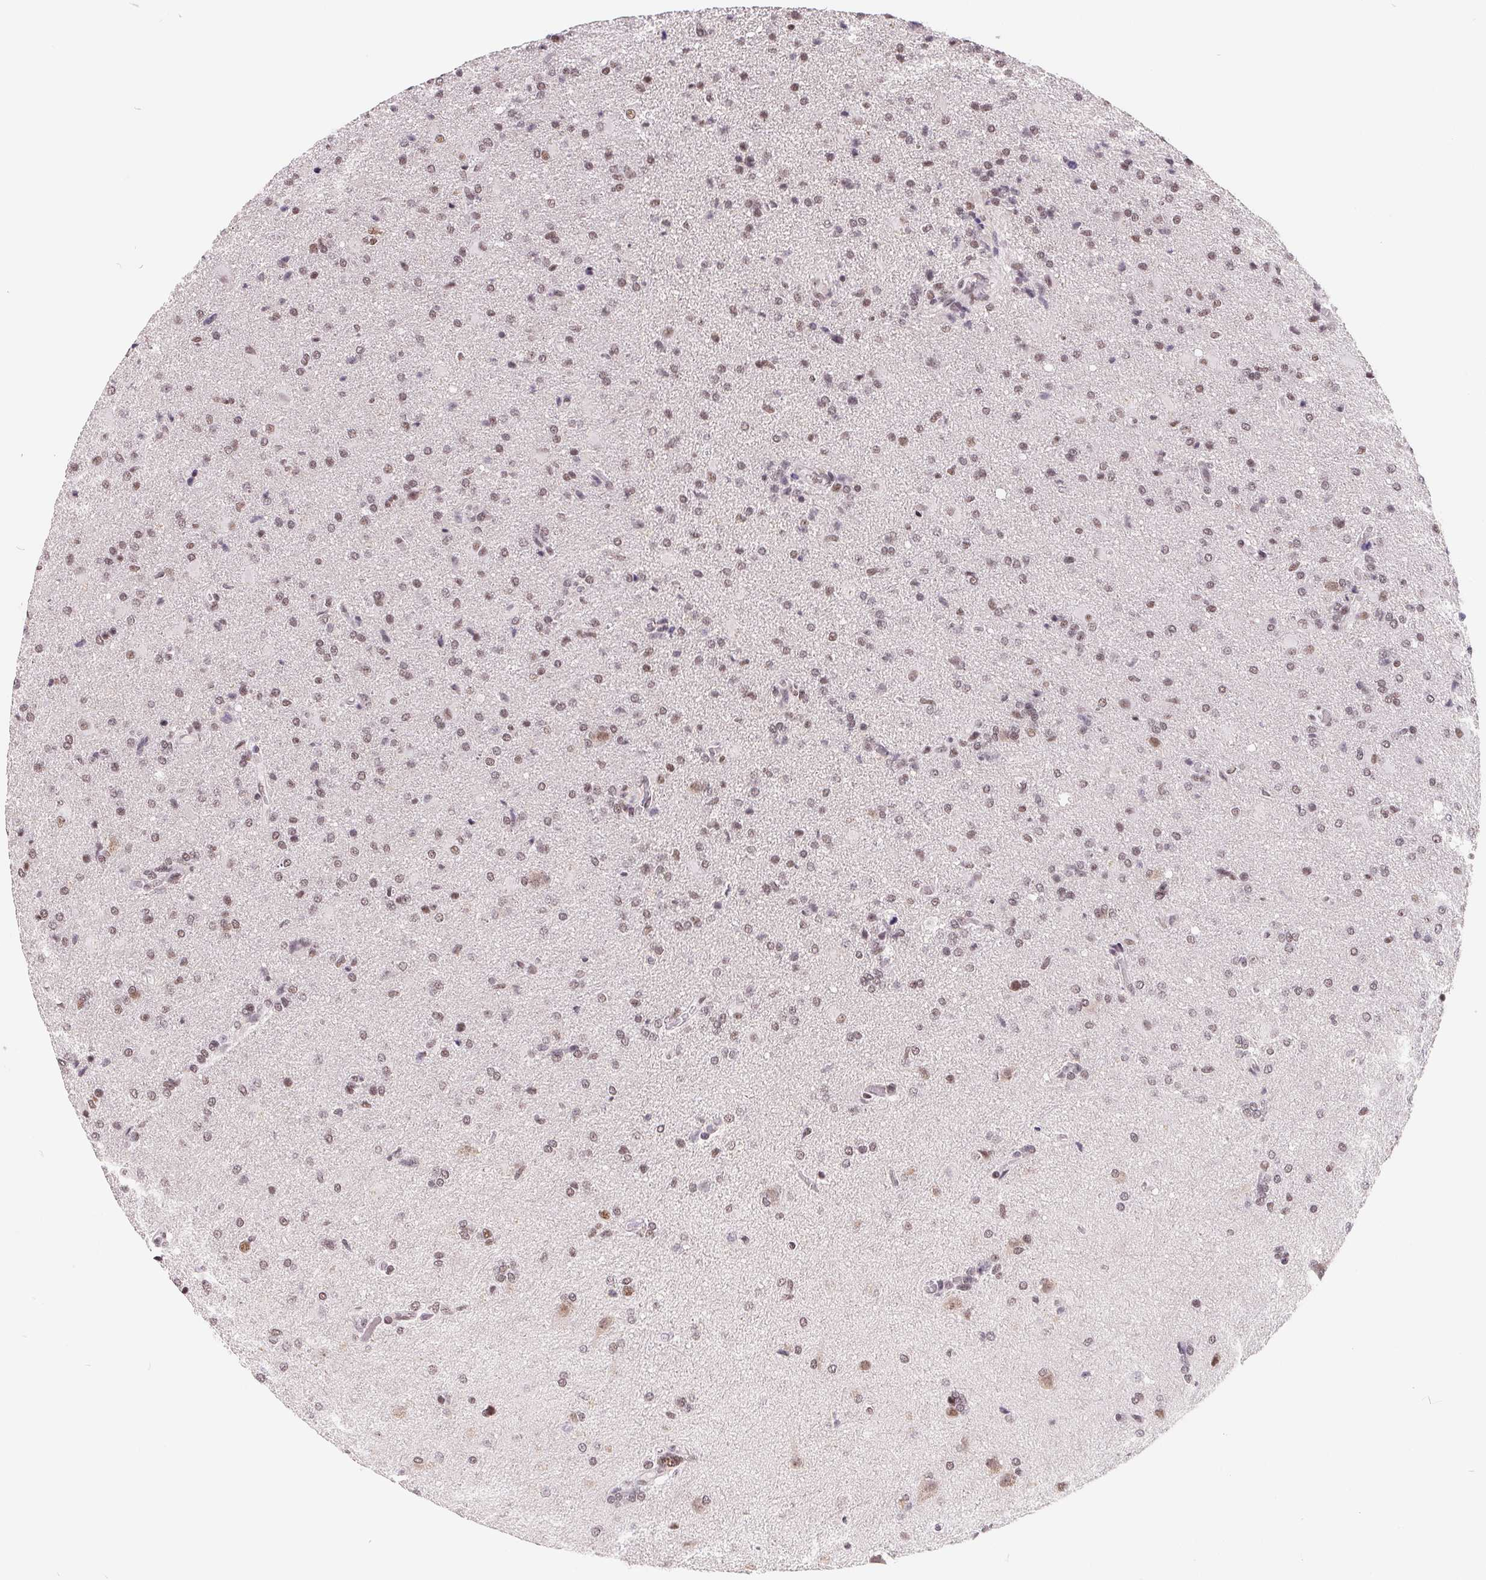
{"staining": {"intensity": "weak", "quantity": "25%-75%", "location": "nuclear"}, "tissue": "glioma", "cell_type": "Tumor cells", "image_type": "cancer", "snomed": [{"axis": "morphology", "description": "Glioma, malignant, High grade"}, {"axis": "topography", "description": "Brain"}], "caption": "Human glioma stained for a protein (brown) demonstrates weak nuclear positive expression in about 25%-75% of tumor cells.", "gene": "TCERG1", "patient": {"sex": "male", "age": 68}}